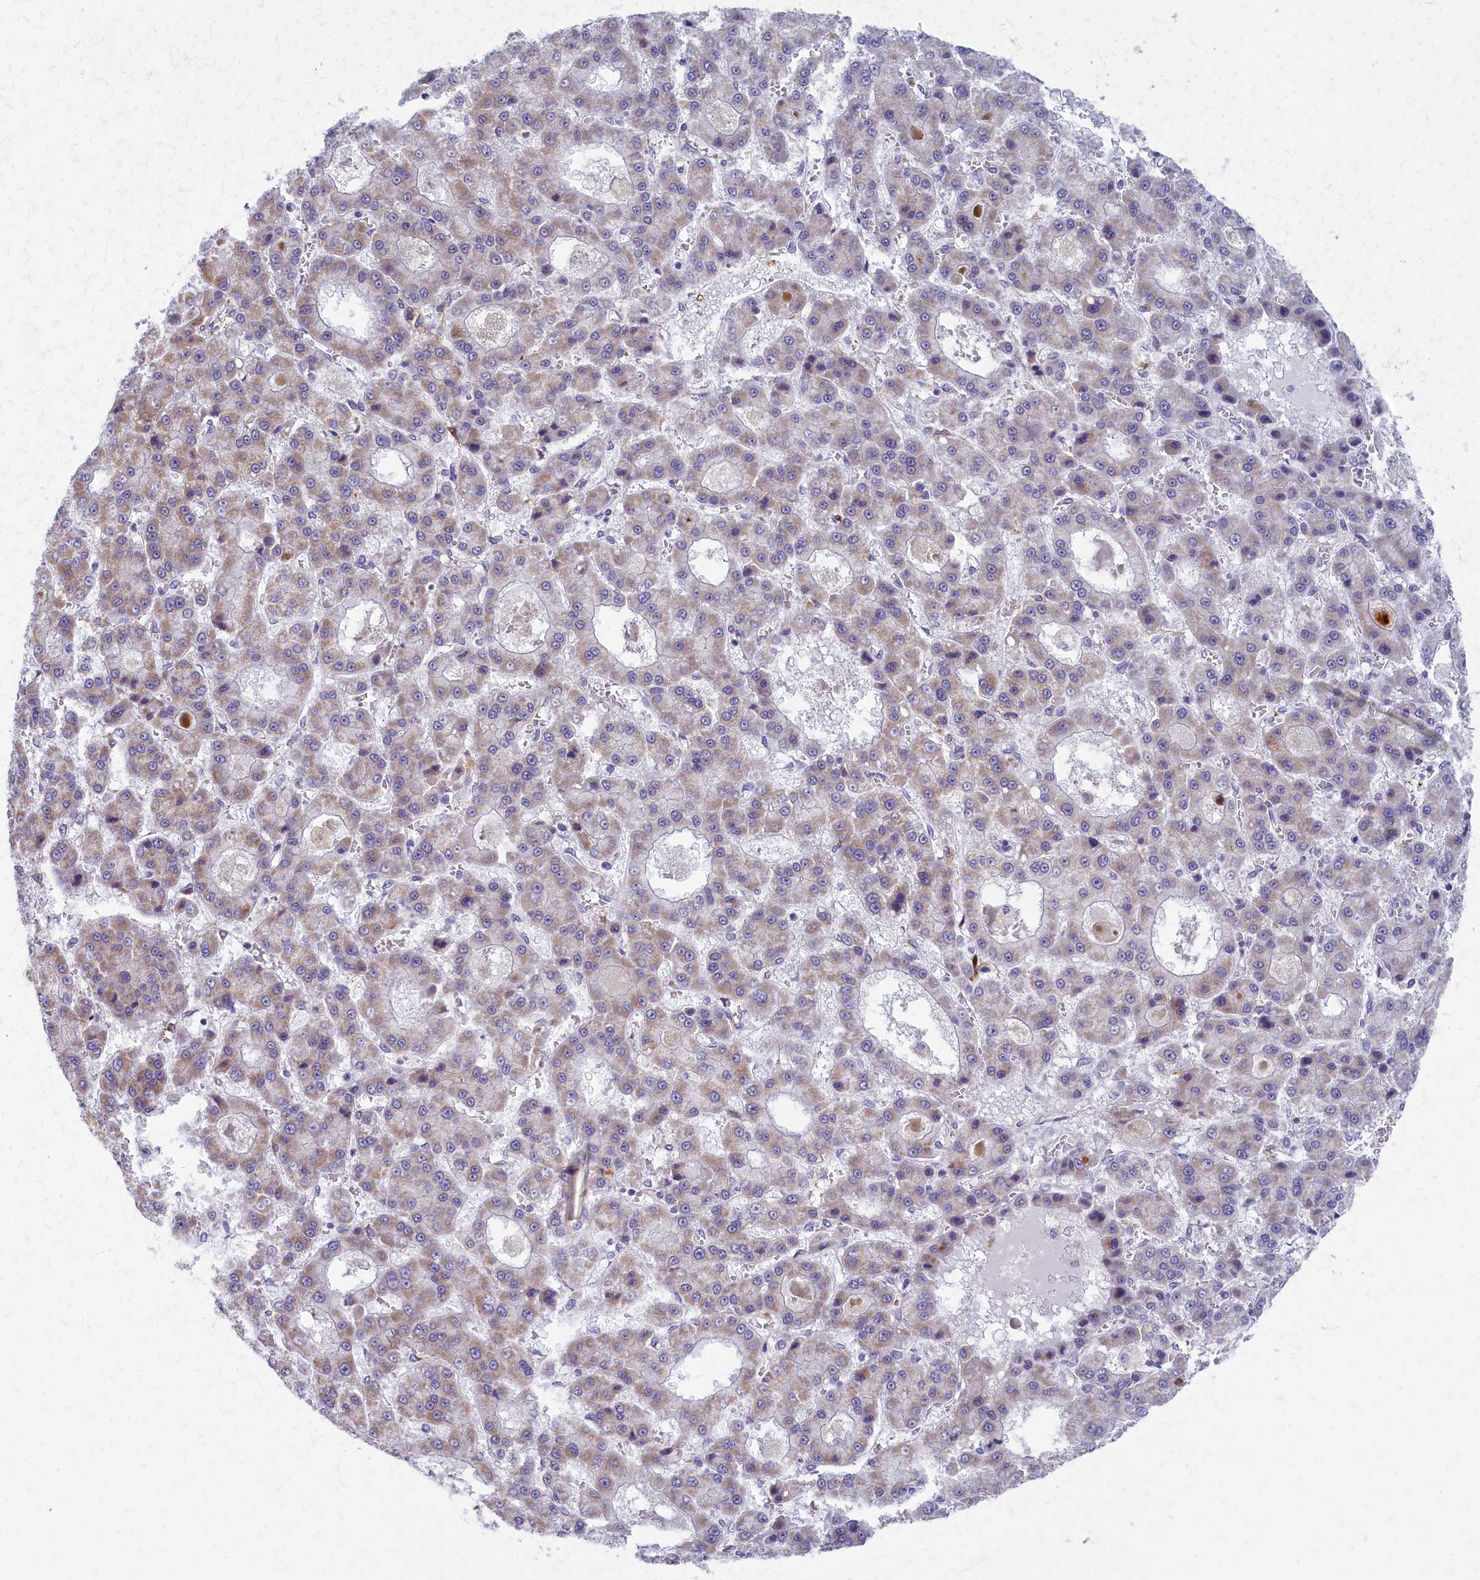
{"staining": {"intensity": "weak", "quantity": "25%-75%", "location": "cytoplasmic/membranous"}, "tissue": "liver cancer", "cell_type": "Tumor cells", "image_type": "cancer", "snomed": [{"axis": "morphology", "description": "Carcinoma, Hepatocellular, NOS"}, {"axis": "topography", "description": "Liver"}], "caption": "Liver cancer tissue shows weak cytoplasmic/membranous expression in approximately 25%-75% of tumor cells, visualized by immunohistochemistry. The protein is stained brown, and the nuclei are stained in blue (DAB (3,3'-diaminobenzidine) IHC with brightfield microscopy, high magnification).", "gene": "MRPS25", "patient": {"sex": "male", "age": 70}}